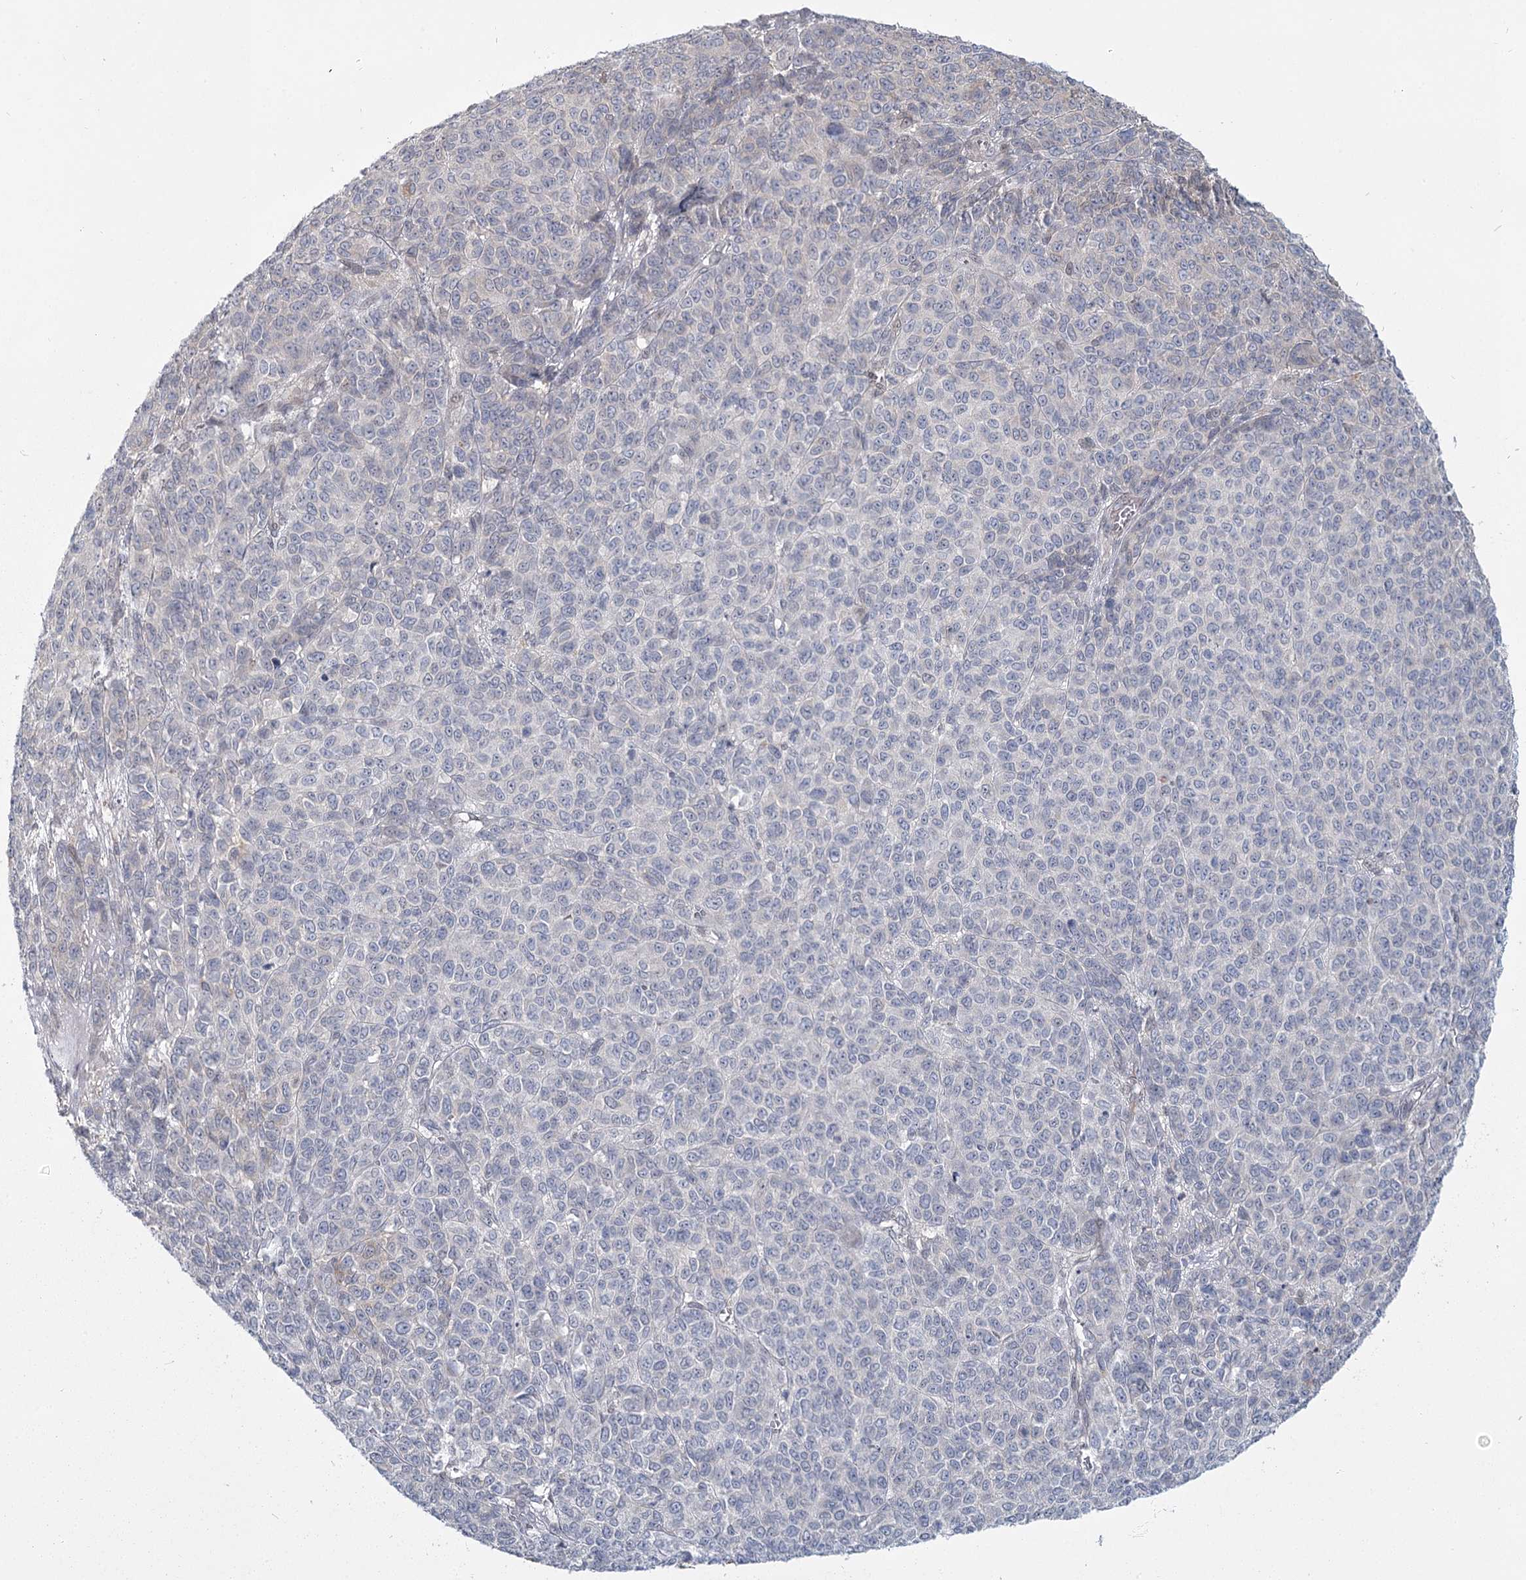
{"staining": {"intensity": "moderate", "quantity": "25%-75%", "location": "cytoplasmic/membranous,nuclear"}, "tissue": "melanoma", "cell_type": "Tumor cells", "image_type": "cancer", "snomed": [{"axis": "morphology", "description": "Malignant melanoma, NOS"}, {"axis": "topography", "description": "Skin"}], "caption": "A high-resolution photomicrograph shows immunohistochemistry staining of malignant melanoma, which shows moderate cytoplasmic/membranous and nuclear positivity in about 25%-75% of tumor cells.", "gene": "USP11", "patient": {"sex": "male", "age": 49}}